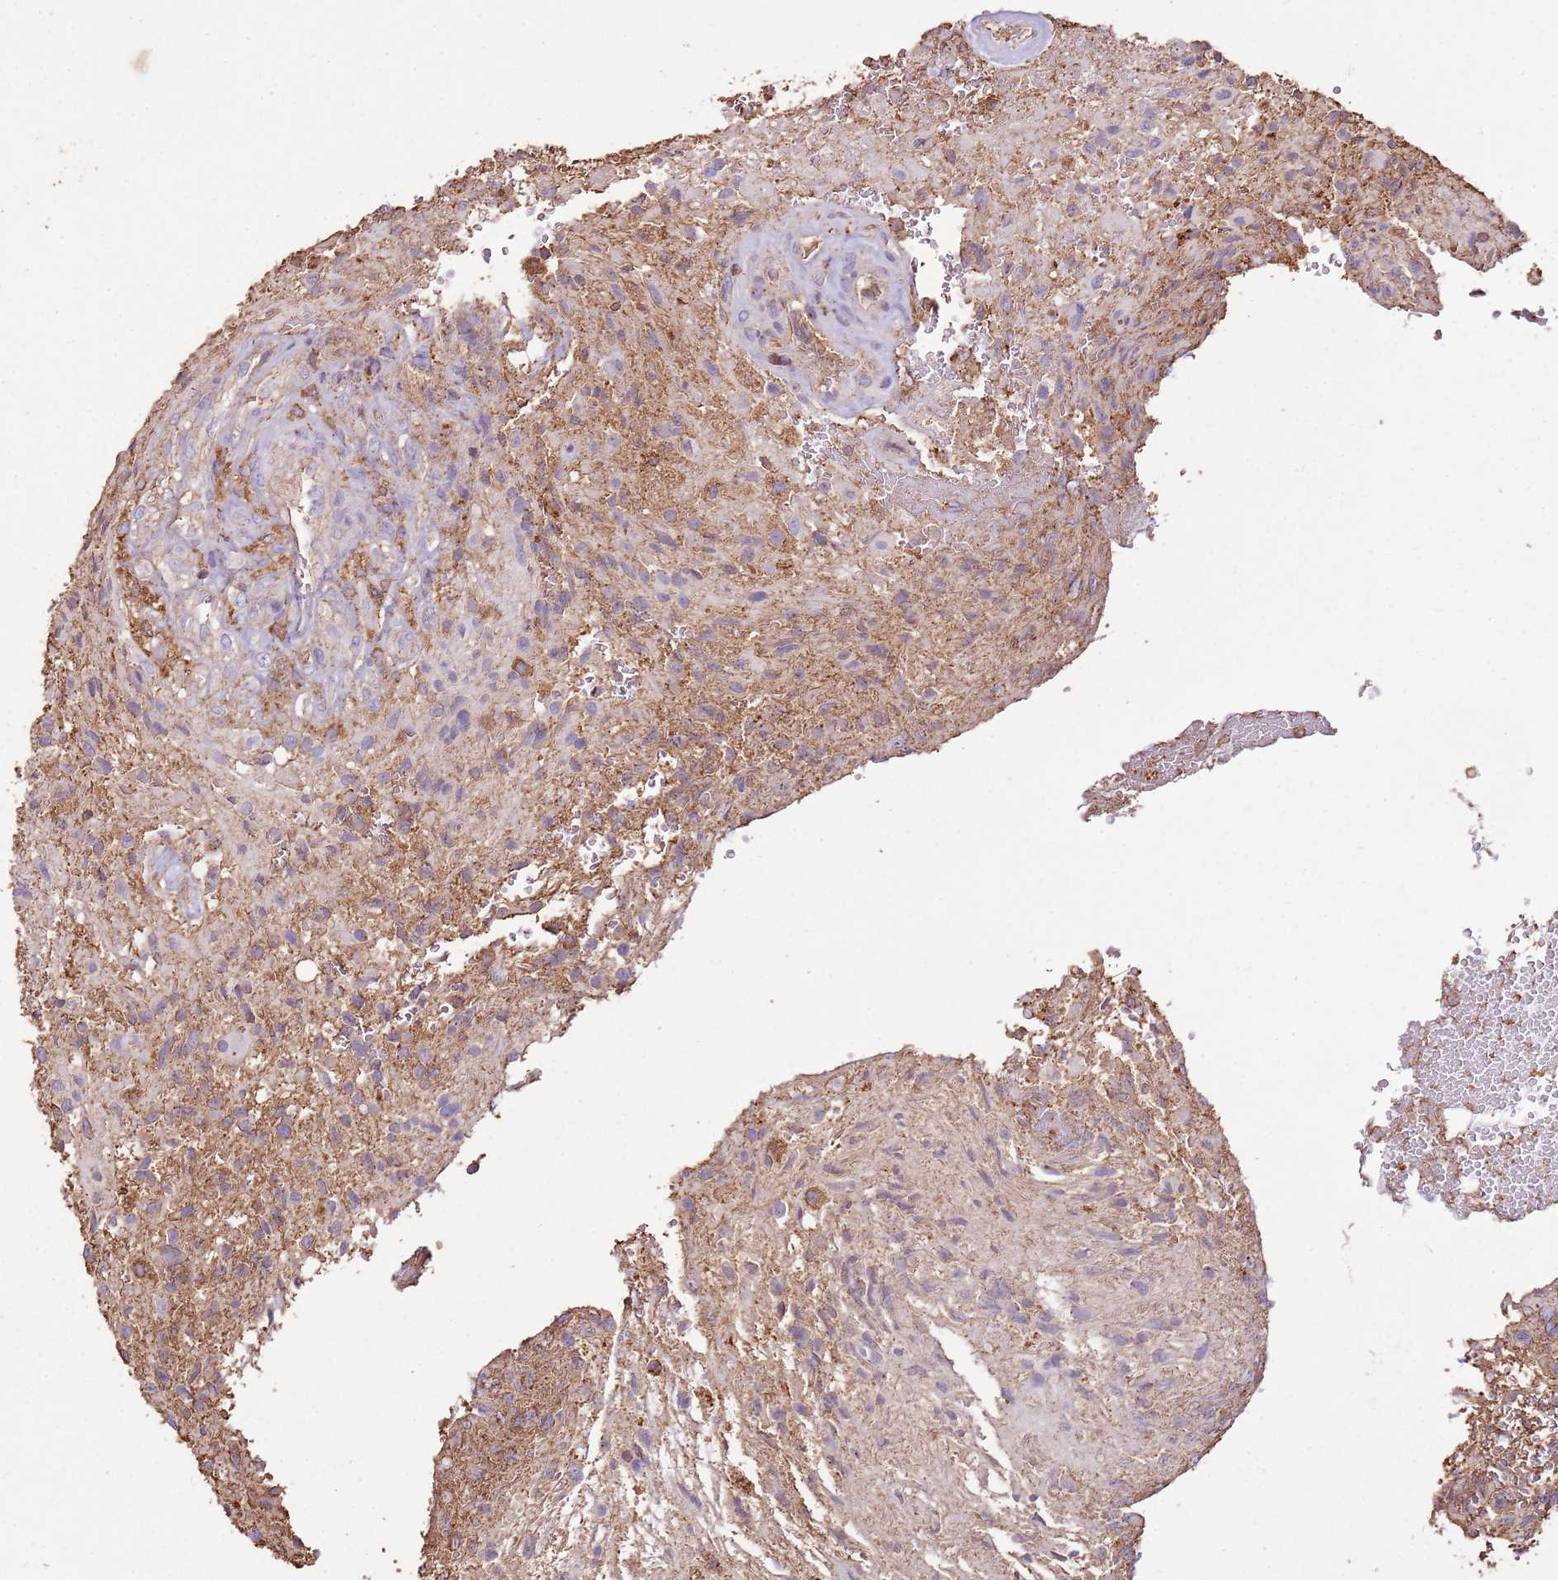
{"staining": {"intensity": "weak", "quantity": "<25%", "location": "cytoplasmic/membranous"}, "tissue": "glioma", "cell_type": "Tumor cells", "image_type": "cancer", "snomed": [{"axis": "morphology", "description": "Glioma, malignant, High grade"}, {"axis": "topography", "description": "Brain"}], "caption": "Tumor cells show no significant expression in malignant high-grade glioma. Brightfield microscopy of immunohistochemistry (IHC) stained with DAB (brown) and hematoxylin (blue), captured at high magnification.", "gene": "ARL10", "patient": {"sex": "male", "age": 56}}